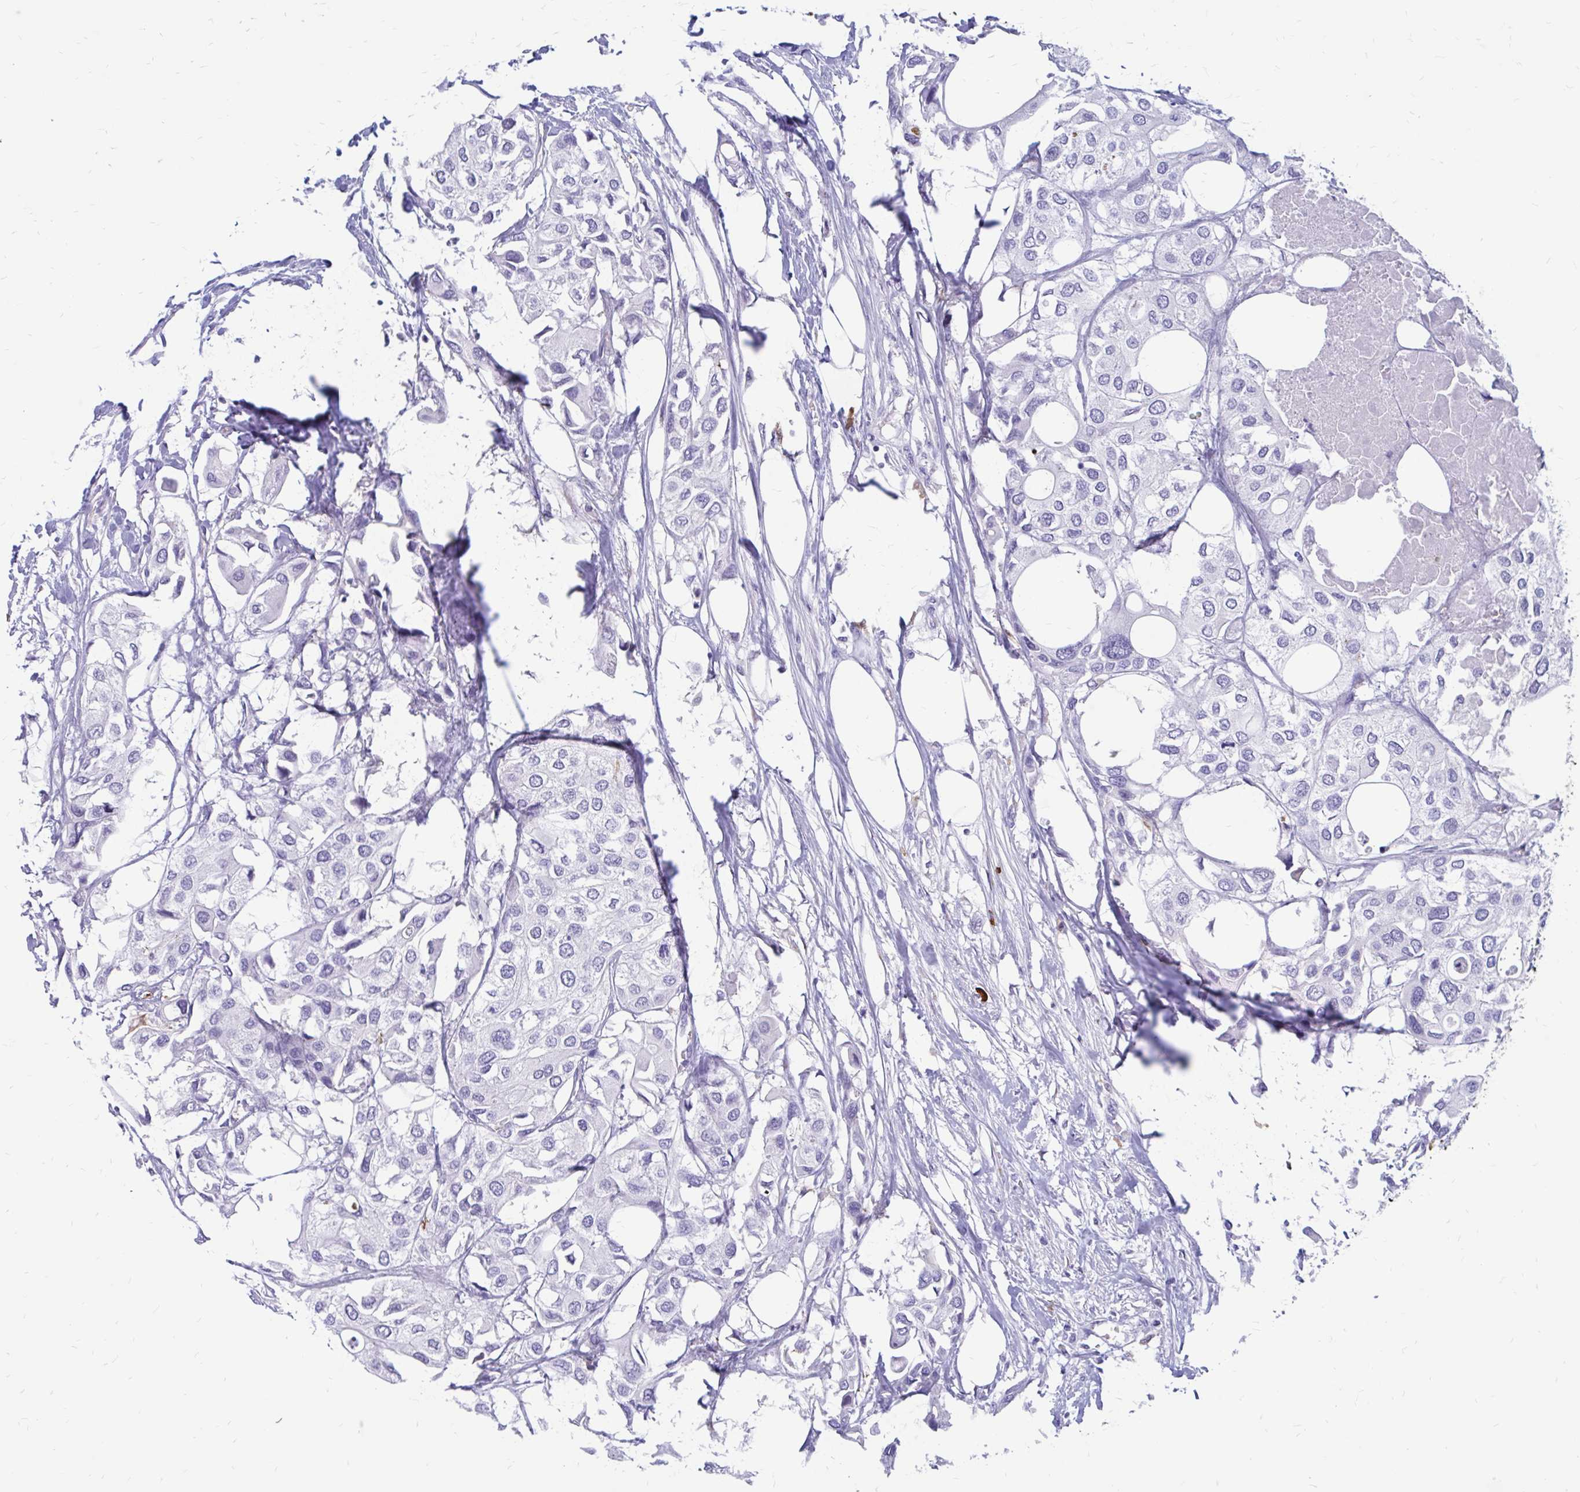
{"staining": {"intensity": "negative", "quantity": "none", "location": "none"}, "tissue": "urothelial cancer", "cell_type": "Tumor cells", "image_type": "cancer", "snomed": [{"axis": "morphology", "description": "Urothelial carcinoma, High grade"}, {"axis": "topography", "description": "Urinary bladder"}], "caption": "Tumor cells show no significant expression in urothelial cancer. The staining is performed using DAB brown chromogen with nuclei counter-stained in using hematoxylin.", "gene": "IGSF5", "patient": {"sex": "male", "age": 64}}